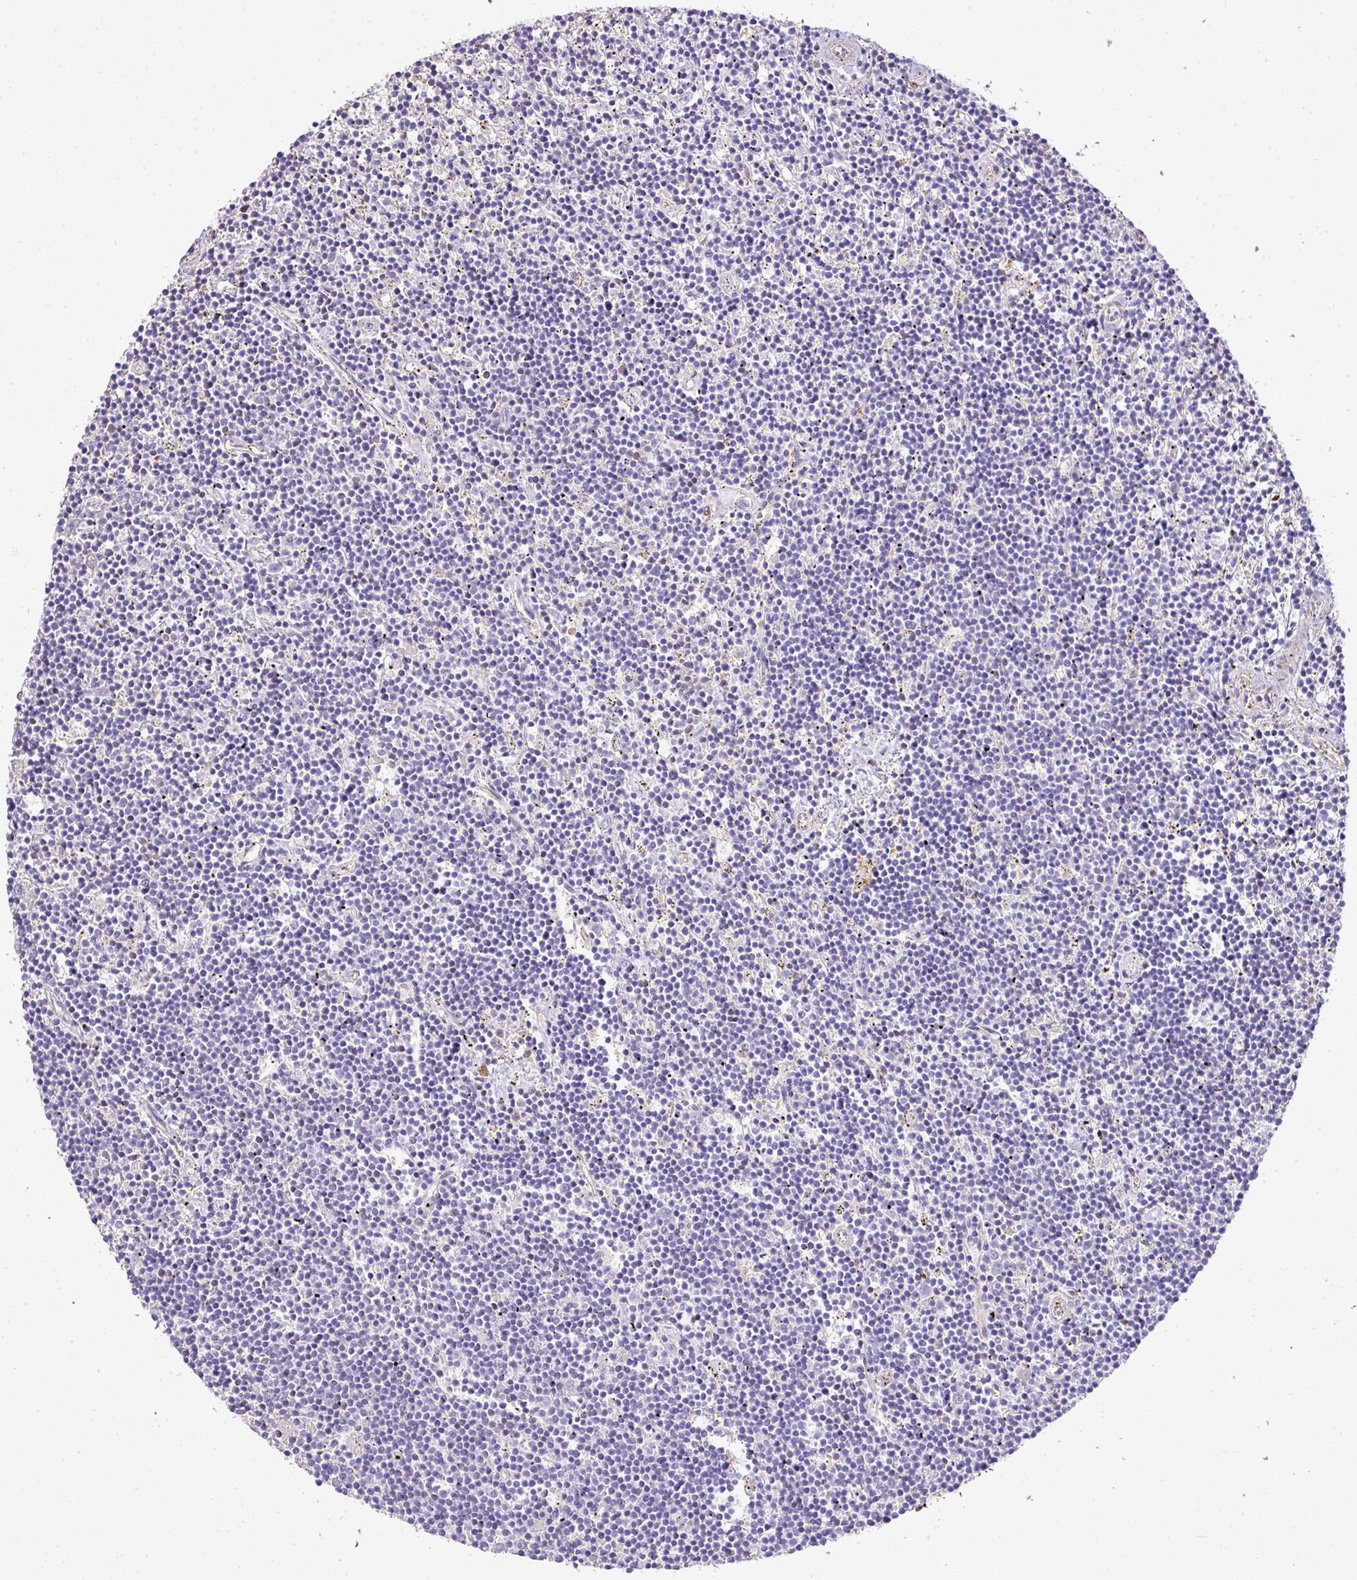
{"staining": {"intensity": "negative", "quantity": "none", "location": "none"}, "tissue": "lymphoma", "cell_type": "Tumor cells", "image_type": "cancer", "snomed": [{"axis": "morphology", "description": "Malignant lymphoma, non-Hodgkin's type, Low grade"}, {"axis": "topography", "description": "Spleen"}], "caption": "An immunohistochemistry histopathology image of malignant lymphoma, non-Hodgkin's type (low-grade) is shown. There is no staining in tumor cells of malignant lymphoma, non-Hodgkin's type (low-grade).", "gene": "CTXN2", "patient": {"sex": "male", "age": 76}}